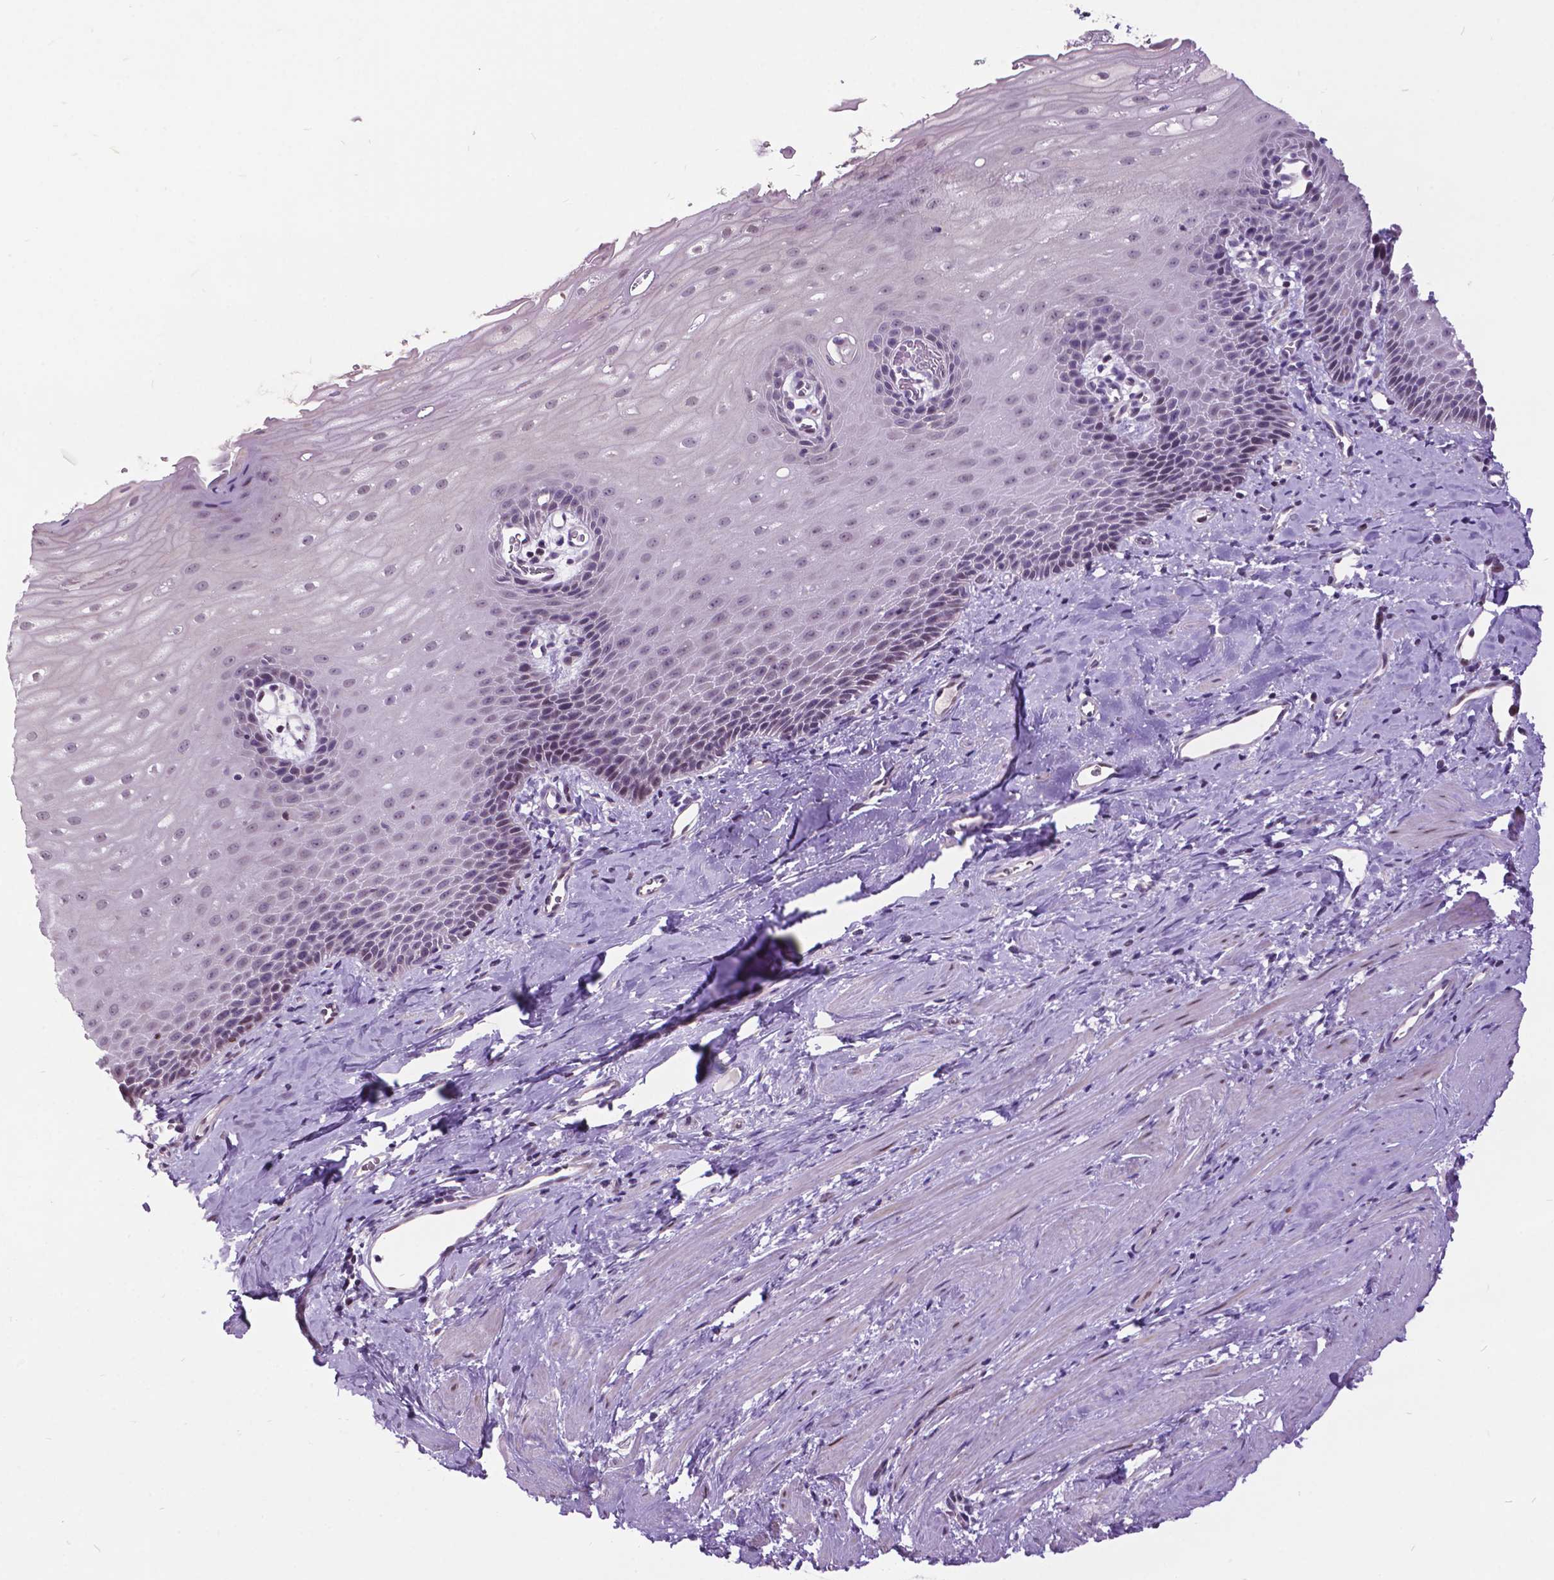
{"staining": {"intensity": "negative", "quantity": "none", "location": "none"}, "tissue": "esophagus", "cell_type": "Squamous epithelial cells", "image_type": "normal", "snomed": [{"axis": "morphology", "description": "Normal tissue, NOS"}, {"axis": "topography", "description": "Esophagus"}], "caption": "IHC histopathology image of unremarkable human esophagus stained for a protein (brown), which reveals no staining in squamous epithelial cells.", "gene": "DPF3", "patient": {"sex": "male", "age": 64}}